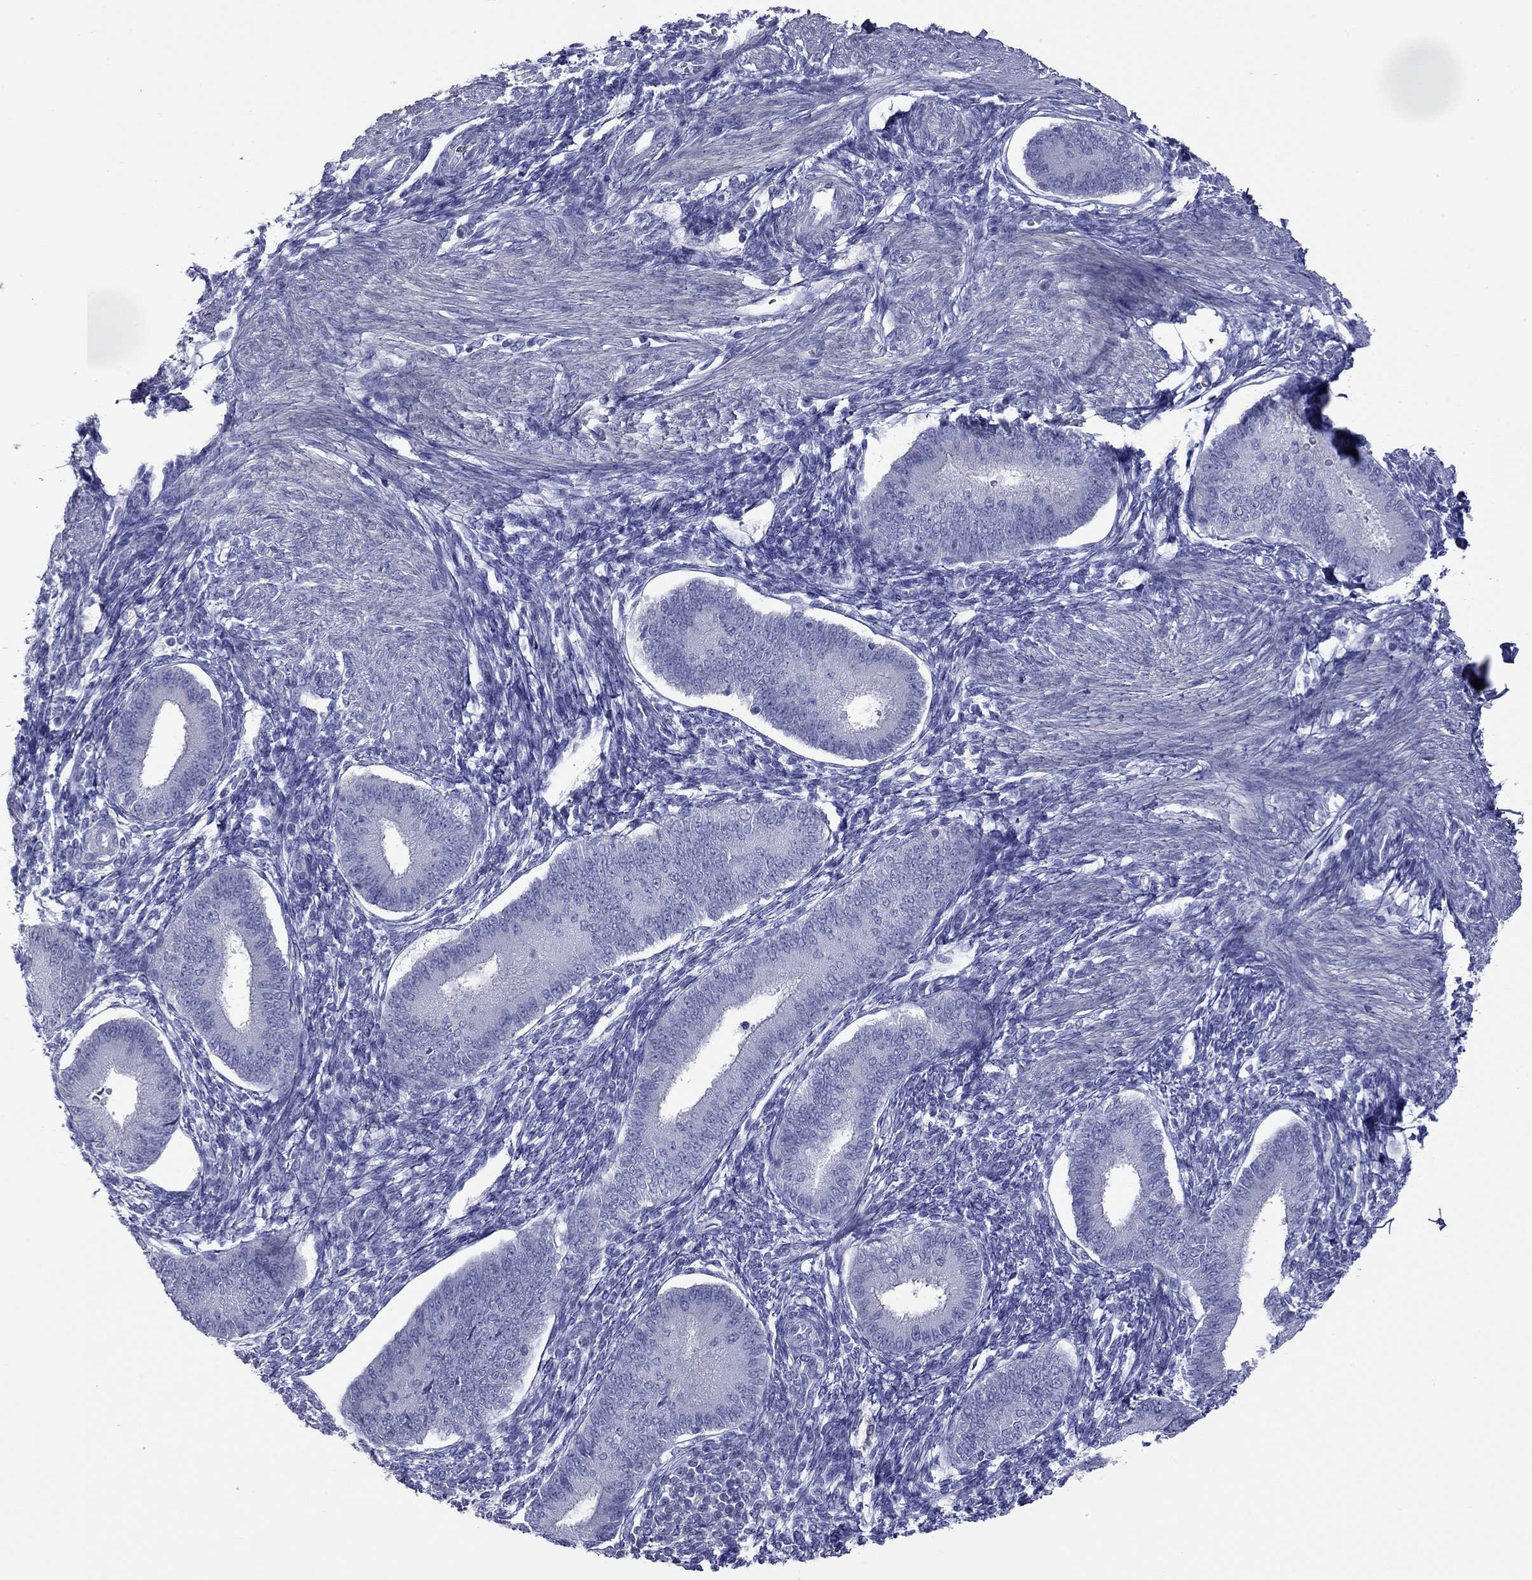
{"staining": {"intensity": "negative", "quantity": "none", "location": "none"}, "tissue": "endometrium", "cell_type": "Cells in endometrial stroma", "image_type": "normal", "snomed": [{"axis": "morphology", "description": "Normal tissue, NOS"}, {"axis": "topography", "description": "Endometrium"}], "caption": "Immunohistochemistry of normal human endometrium demonstrates no positivity in cells in endometrial stroma.", "gene": "ACTL7B", "patient": {"sex": "female", "age": 39}}